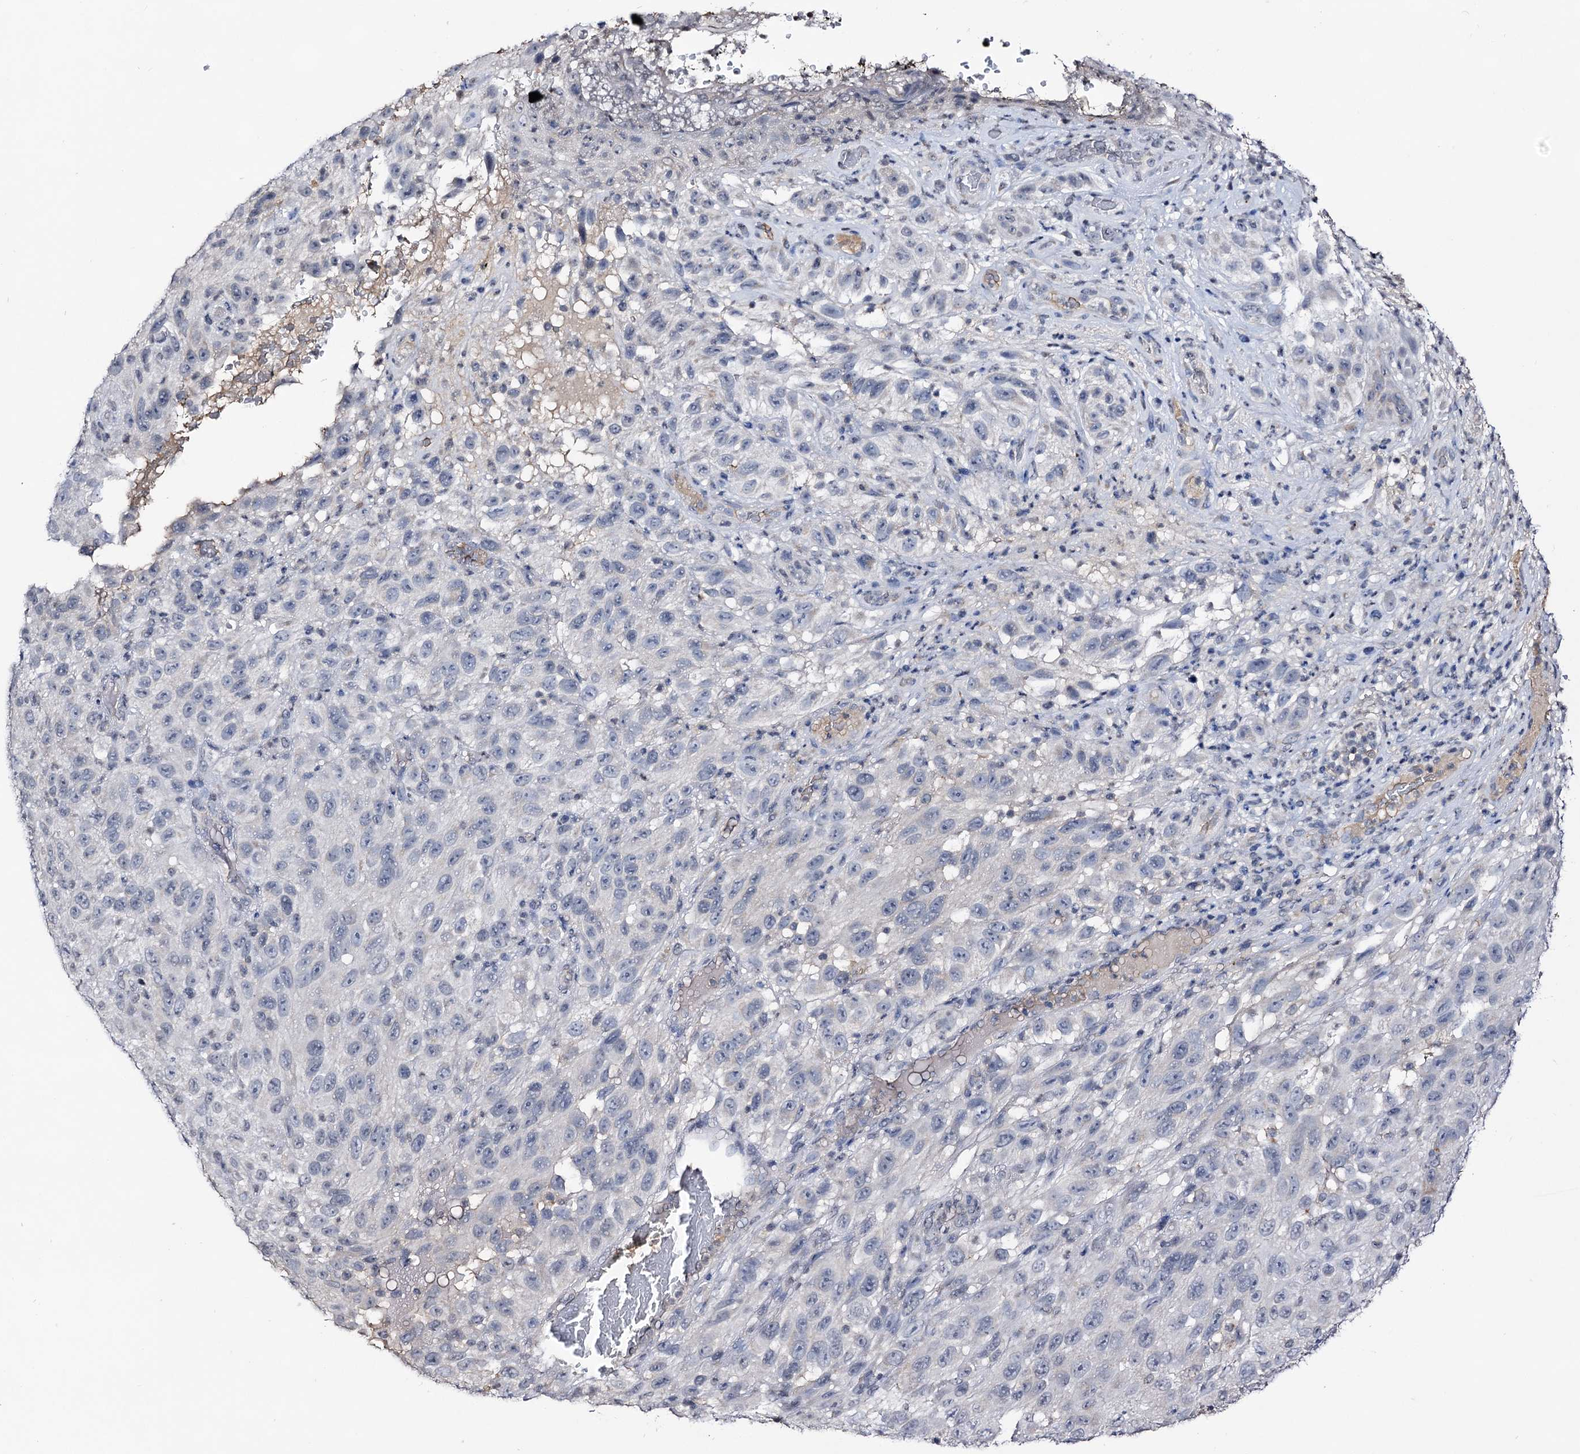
{"staining": {"intensity": "negative", "quantity": "none", "location": "none"}, "tissue": "melanoma", "cell_type": "Tumor cells", "image_type": "cancer", "snomed": [{"axis": "morphology", "description": "Malignant melanoma, NOS"}, {"axis": "topography", "description": "Skin"}], "caption": "Malignant melanoma was stained to show a protein in brown. There is no significant expression in tumor cells. (Immunohistochemistry, brightfield microscopy, high magnification).", "gene": "PLIN1", "patient": {"sex": "female", "age": 96}}